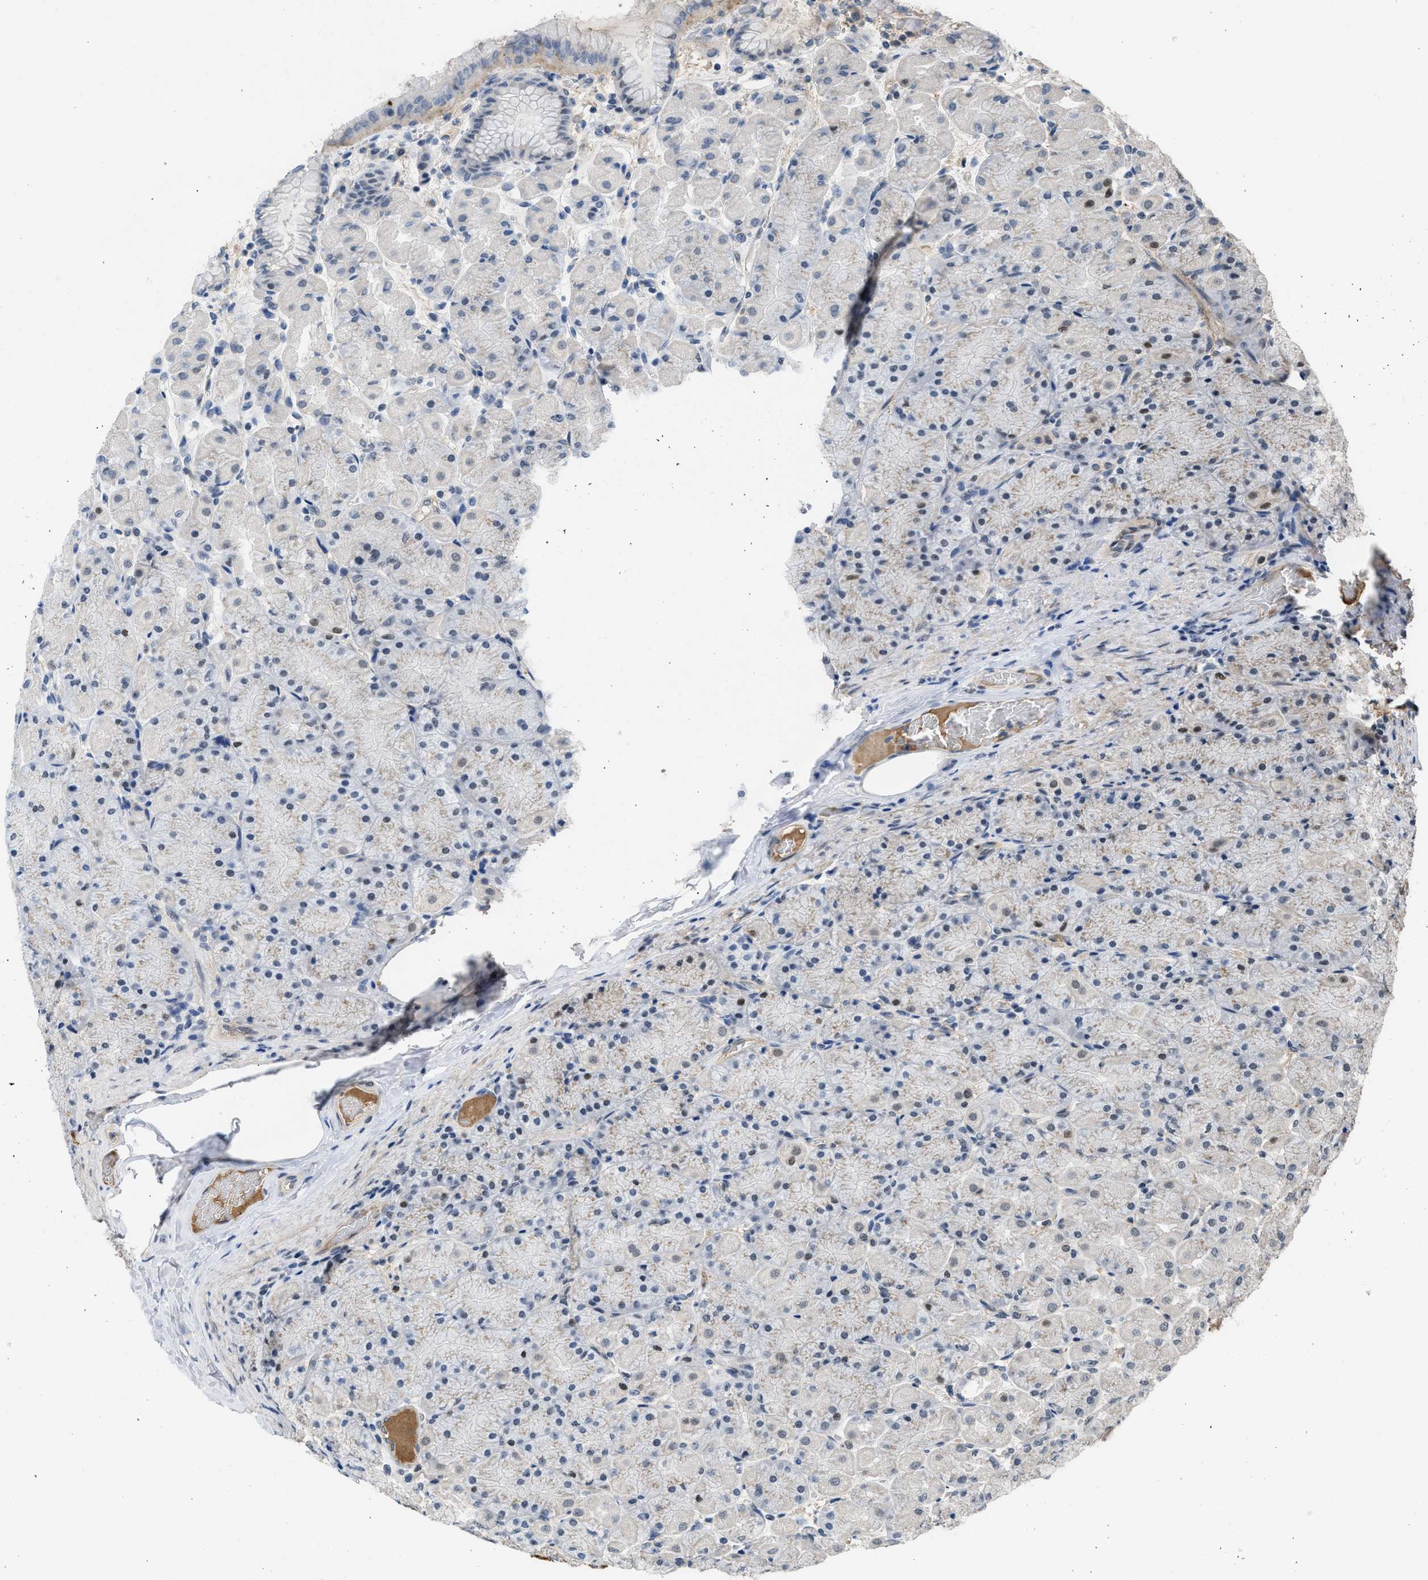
{"staining": {"intensity": "moderate", "quantity": "<25%", "location": "nuclear"}, "tissue": "stomach", "cell_type": "Glandular cells", "image_type": "normal", "snomed": [{"axis": "morphology", "description": "Normal tissue, NOS"}, {"axis": "topography", "description": "Stomach, upper"}], "caption": "Immunohistochemistry (IHC) micrograph of benign stomach: human stomach stained using immunohistochemistry exhibits low levels of moderate protein expression localized specifically in the nuclear of glandular cells, appearing as a nuclear brown color.", "gene": "TERF2IP", "patient": {"sex": "female", "age": 56}}